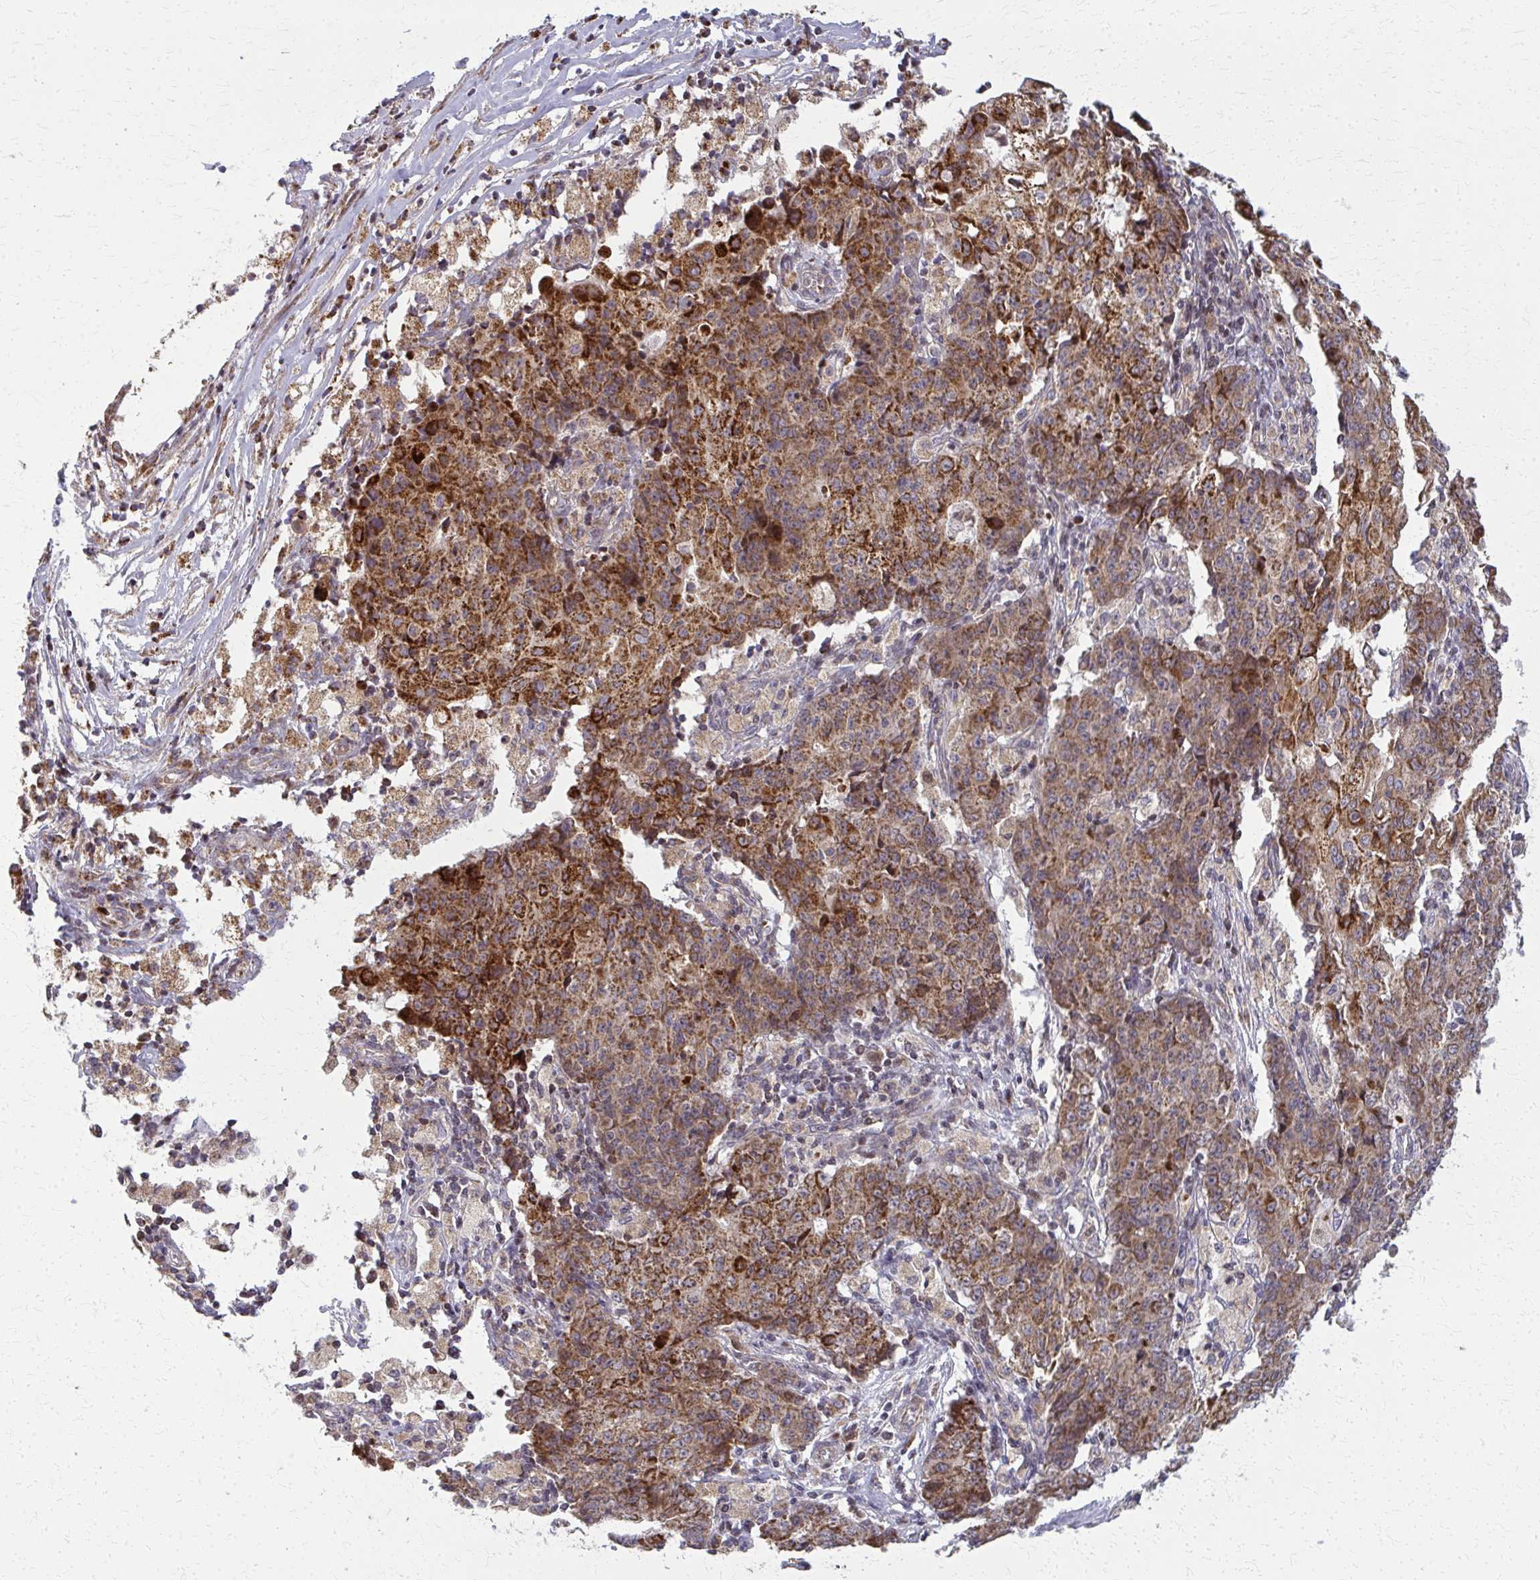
{"staining": {"intensity": "moderate", "quantity": ">75%", "location": "cytoplasmic/membranous"}, "tissue": "ovarian cancer", "cell_type": "Tumor cells", "image_type": "cancer", "snomed": [{"axis": "morphology", "description": "Carcinoma, endometroid"}, {"axis": "topography", "description": "Ovary"}], "caption": "An IHC histopathology image of neoplastic tissue is shown. Protein staining in brown shows moderate cytoplasmic/membranous positivity in ovarian endometroid carcinoma within tumor cells.", "gene": "MCCC1", "patient": {"sex": "female", "age": 42}}